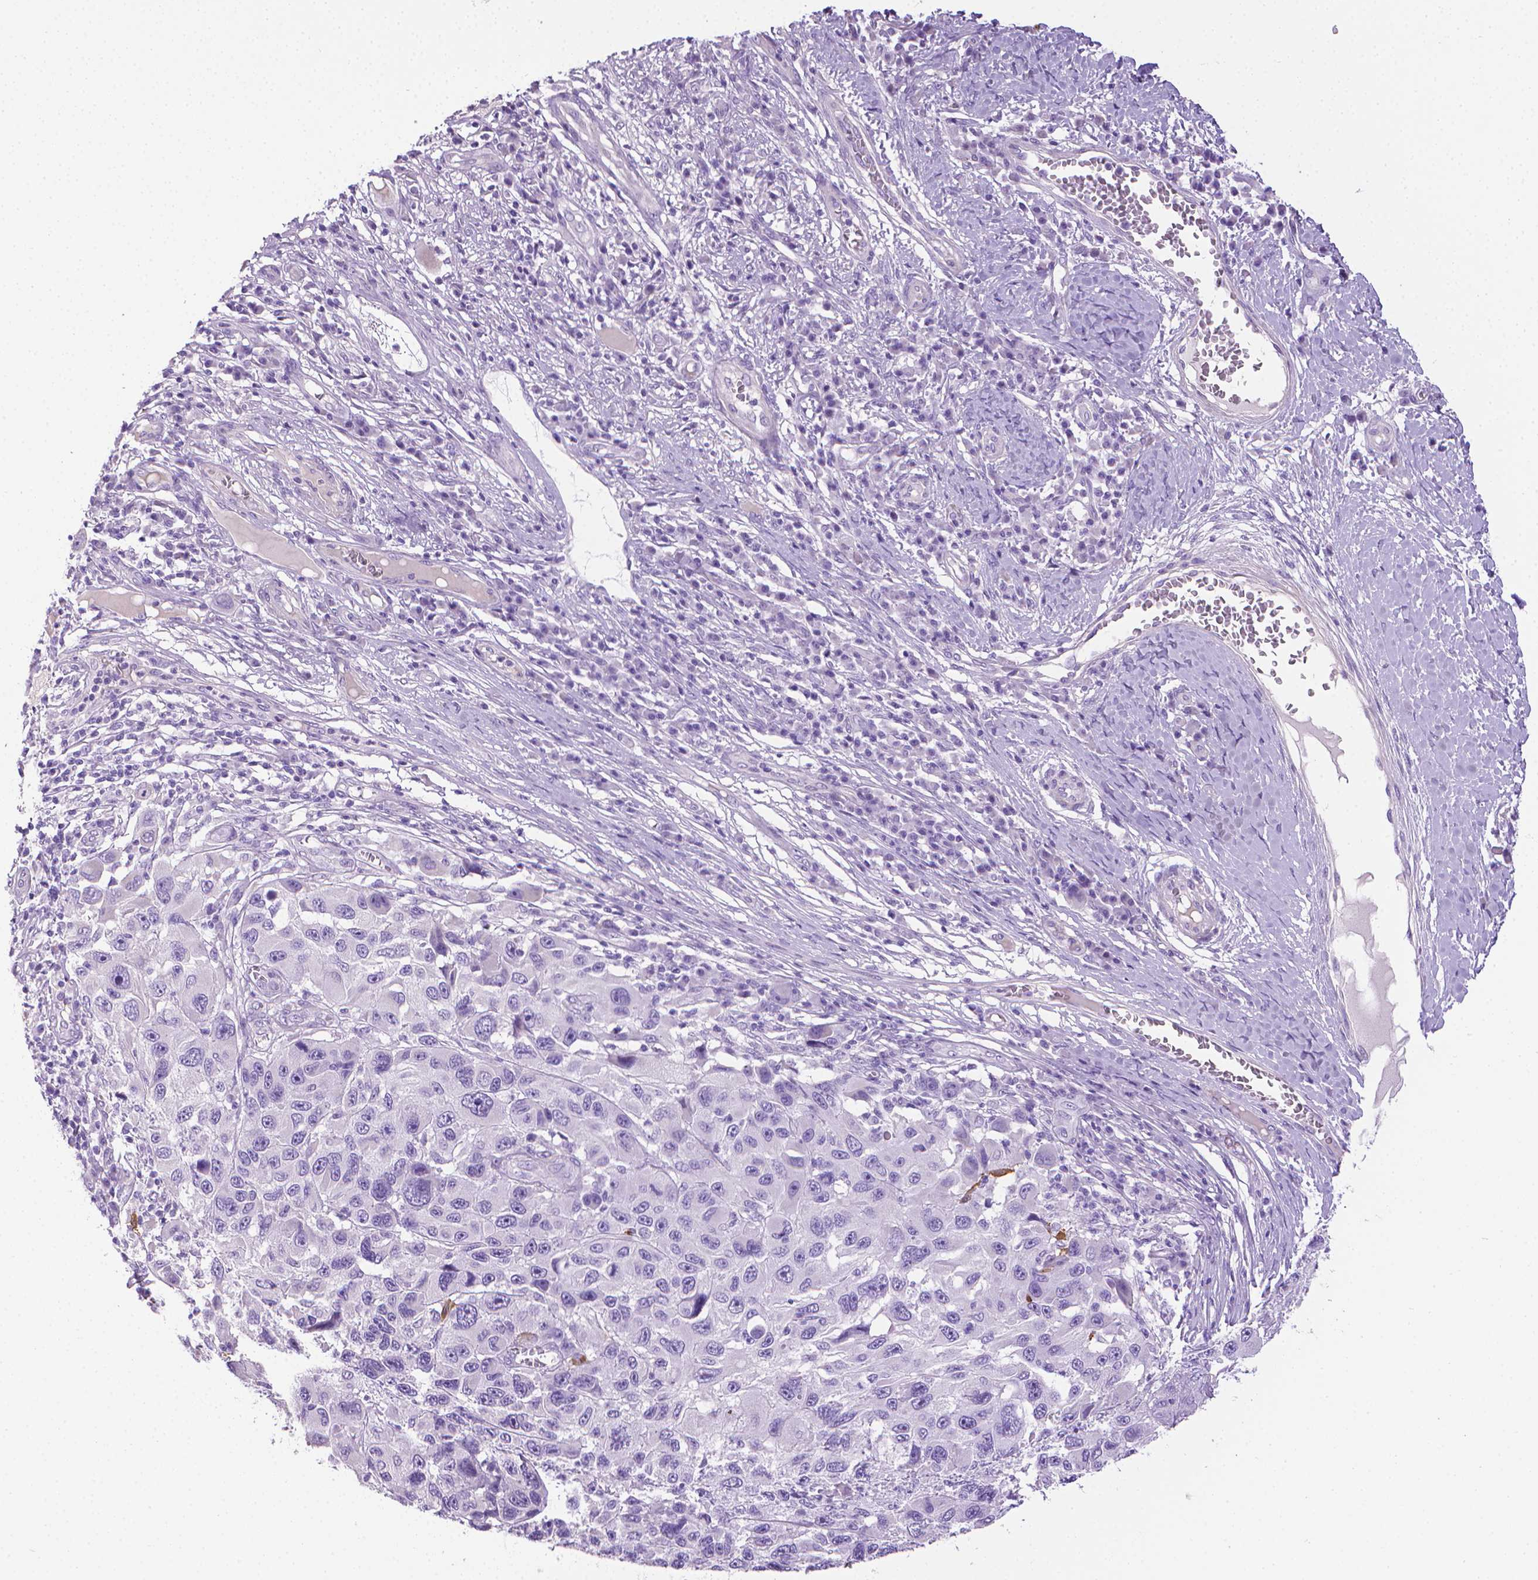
{"staining": {"intensity": "negative", "quantity": "none", "location": "none"}, "tissue": "melanoma", "cell_type": "Tumor cells", "image_type": "cancer", "snomed": [{"axis": "morphology", "description": "Malignant melanoma, NOS"}, {"axis": "topography", "description": "Skin"}], "caption": "Immunohistochemistry (IHC) histopathology image of human malignant melanoma stained for a protein (brown), which reveals no expression in tumor cells. The staining is performed using DAB brown chromogen with nuclei counter-stained in using hematoxylin.", "gene": "PNMA2", "patient": {"sex": "male", "age": 53}}